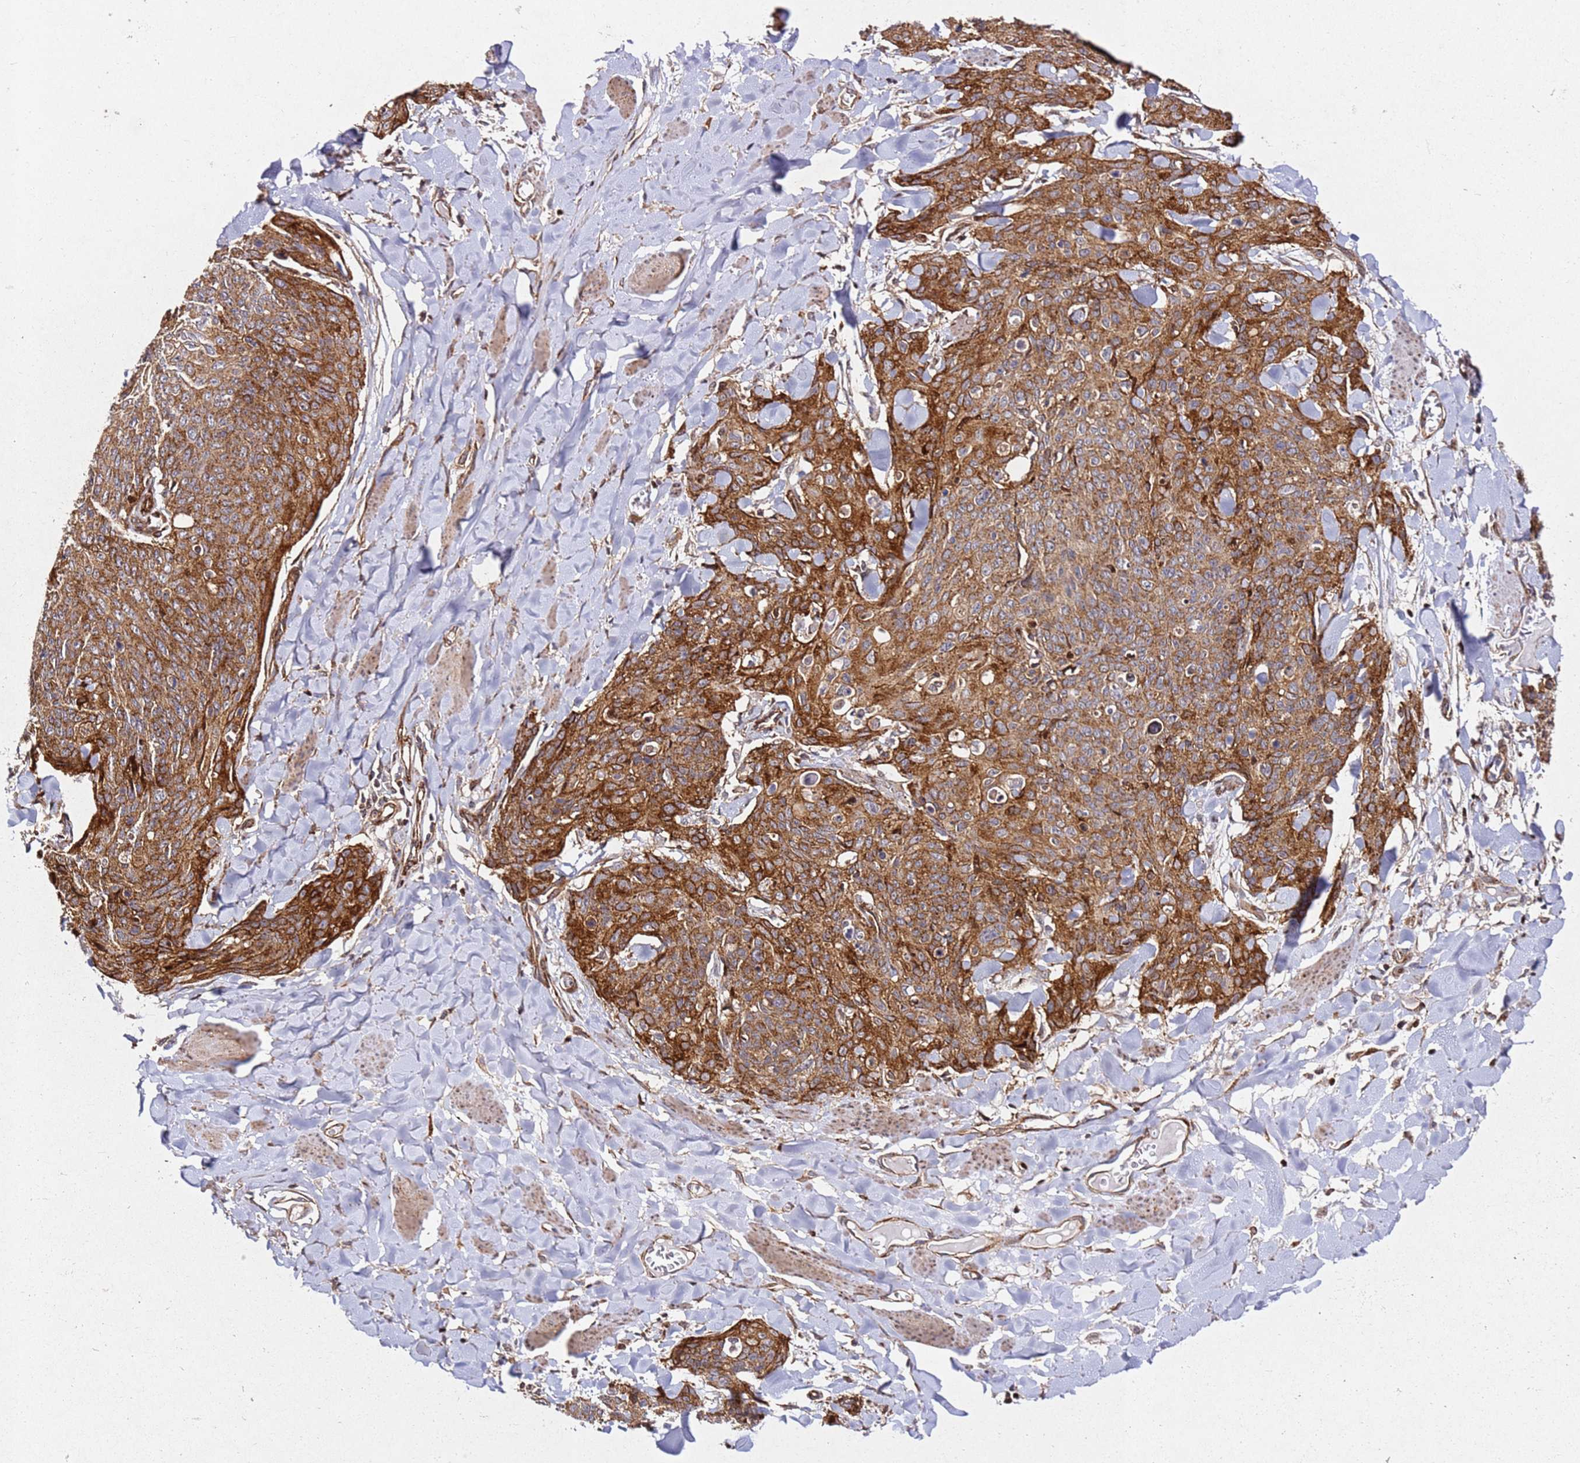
{"staining": {"intensity": "strong", "quantity": ">75%", "location": "cytoplasmic/membranous"}, "tissue": "skin cancer", "cell_type": "Tumor cells", "image_type": "cancer", "snomed": [{"axis": "morphology", "description": "Squamous cell carcinoma, NOS"}, {"axis": "topography", "description": "Skin"}, {"axis": "topography", "description": "Vulva"}], "caption": "The image reveals immunohistochemical staining of squamous cell carcinoma (skin). There is strong cytoplasmic/membranous staining is appreciated in about >75% of tumor cells.", "gene": "ZNF296", "patient": {"sex": "female", "age": 85}}